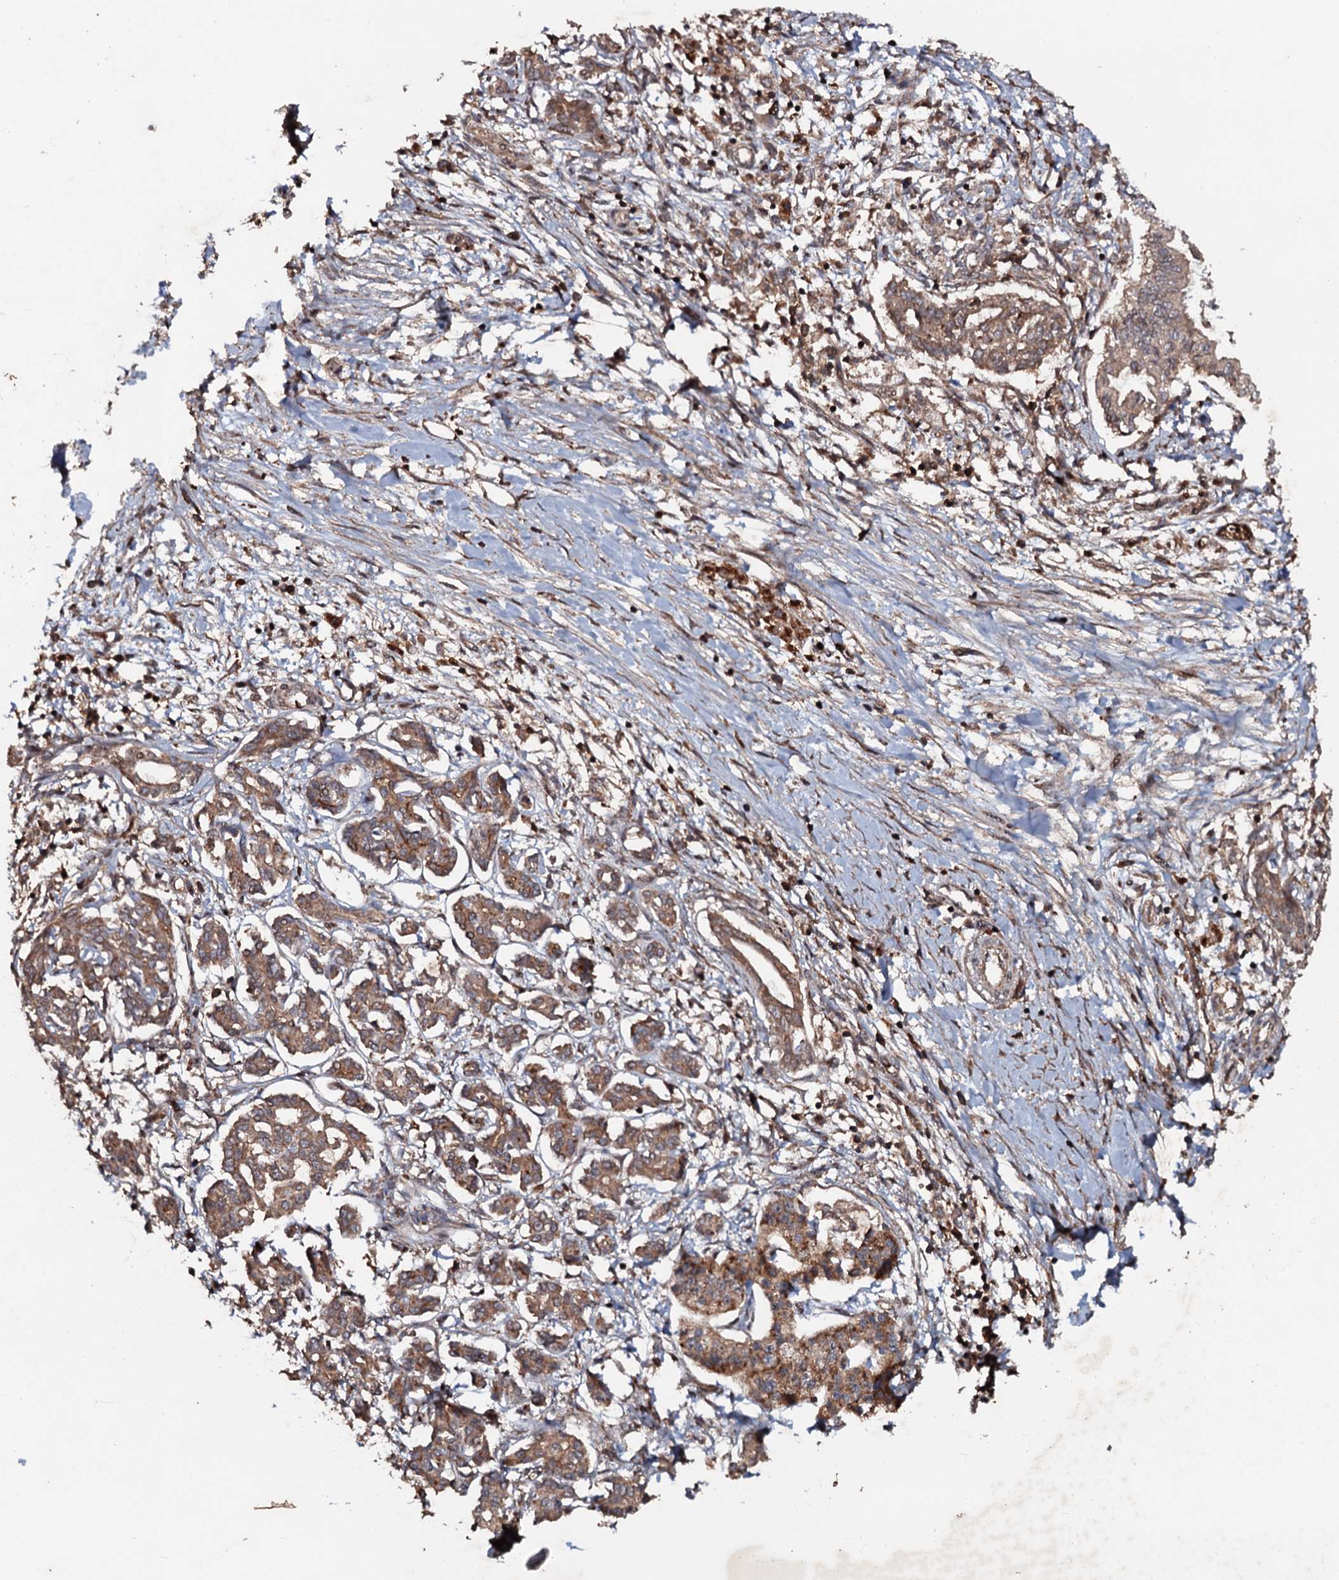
{"staining": {"intensity": "moderate", "quantity": ">75%", "location": "cytoplasmic/membranous"}, "tissue": "pancreatic cancer", "cell_type": "Tumor cells", "image_type": "cancer", "snomed": [{"axis": "morphology", "description": "Adenocarcinoma, NOS"}, {"axis": "topography", "description": "Pancreas"}], "caption": "A micrograph of pancreatic cancer (adenocarcinoma) stained for a protein demonstrates moderate cytoplasmic/membranous brown staining in tumor cells.", "gene": "ADGRG3", "patient": {"sex": "female", "age": 50}}